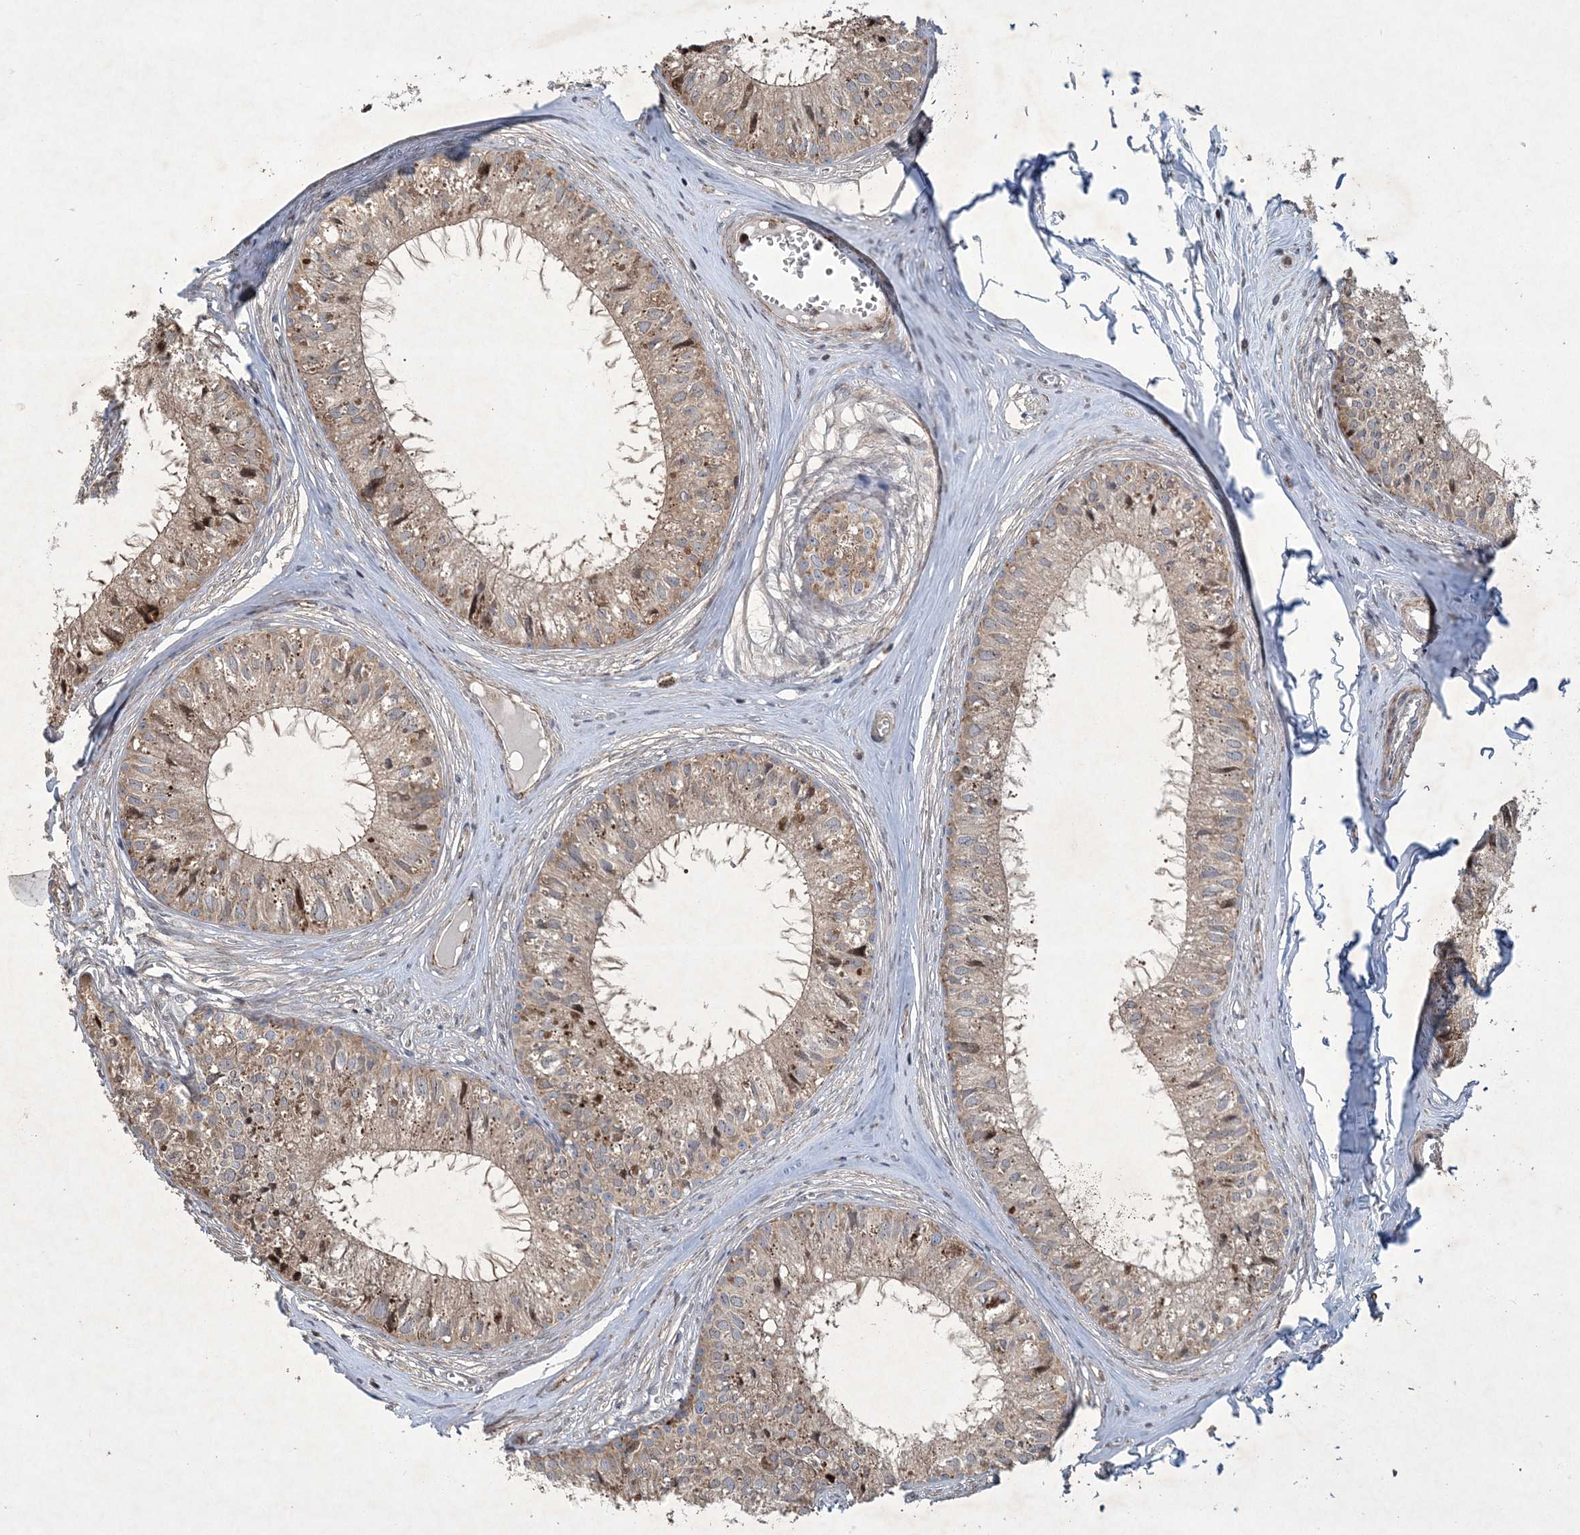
{"staining": {"intensity": "moderate", "quantity": "25%-75%", "location": "cytoplasmic/membranous"}, "tissue": "epididymis", "cell_type": "Glandular cells", "image_type": "normal", "snomed": [{"axis": "morphology", "description": "Normal tissue, NOS"}, {"axis": "topography", "description": "Epididymis"}], "caption": "This image displays IHC staining of benign human epididymis, with medium moderate cytoplasmic/membranous expression in approximately 25%-75% of glandular cells.", "gene": "N4BP2", "patient": {"sex": "male", "age": 36}}